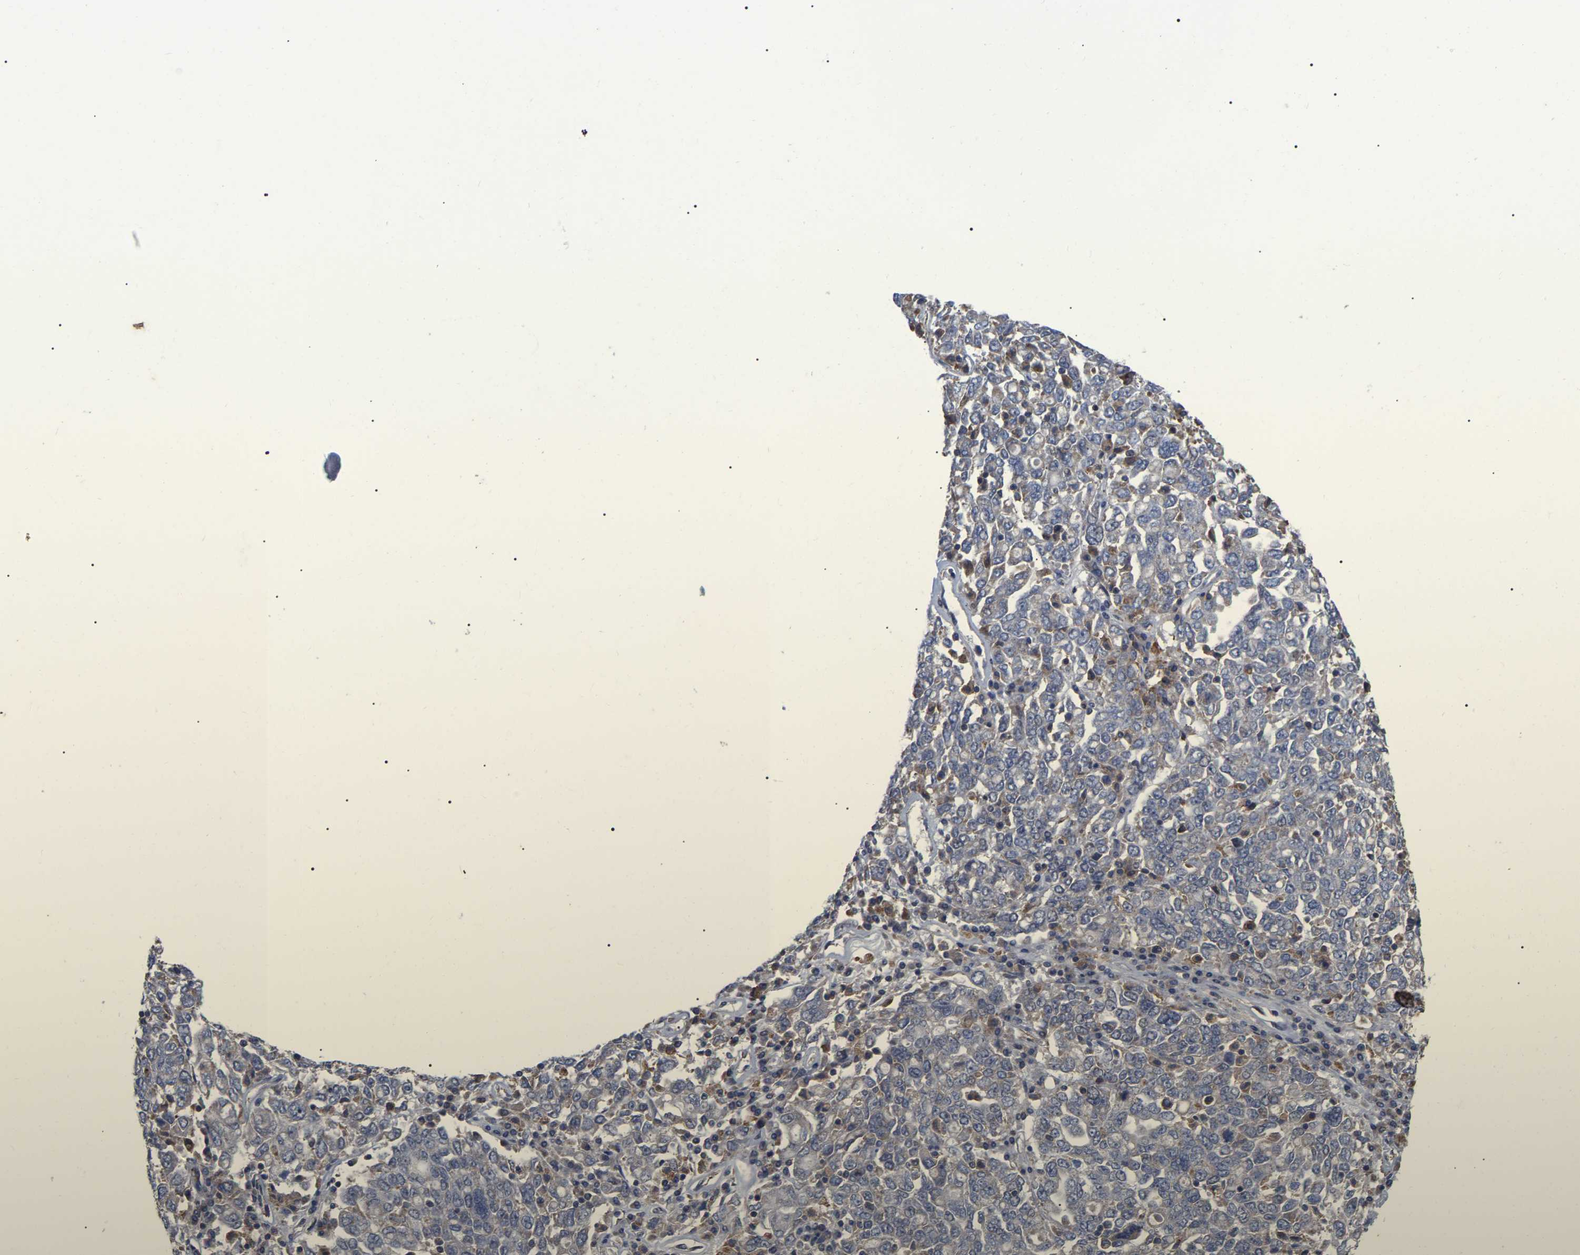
{"staining": {"intensity": "negative", "quantity": "none", "location": "none"}, "tissue": "ovarian cancer", "cell_type": "Tumor cells", "image_type": "cancer", "snomed": [{"axis": "morphology", "description": "Carcinoma, endometroid"}, {"axis": "topography", "description": "Ovary"}], "caption": "DAB (3,3'-diaminobenzidine) immunohistochemical staining of ovarian cancer reveals no significant staining in tumor cells.", "gene": "FAM171A2", "patient": {"sex": "female", "age": 62}}